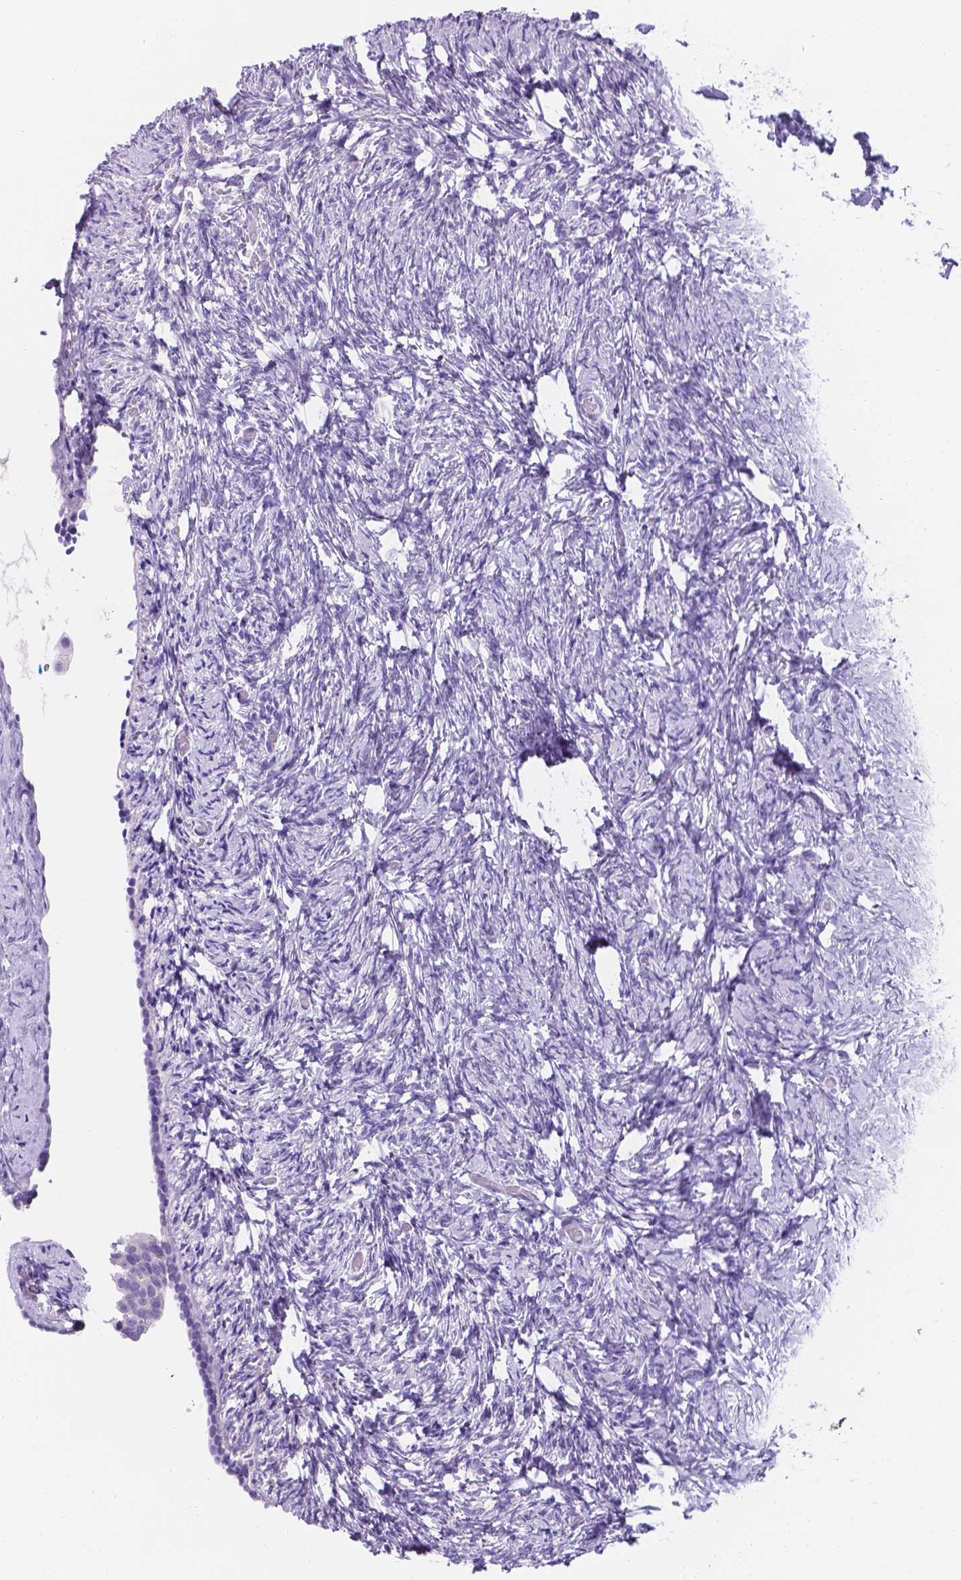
{"staining": {"intensity": "negative", "quantity": "none", "location": "none"}, "tissue": "ovary", "cell_type": "Follicle cells", "image_type": "normal", "snomed": [{"axis": "morphology", "description": "Normal tissue, NOS"}, {"axis": "topography", "description": "Ovary"}], "caption": "An IHC image of benign ovary is shown. There is no staining in follicle cells of ovary. (Stains: DAB (3,3'-diaminobenzidine) immunohistochemistry (IHC) with hematoxylin counter stain, Microscopy: brightfield microscopy at high magnification).", "gene": "MLN", "patient": {"sex": "female", "age": 39}}